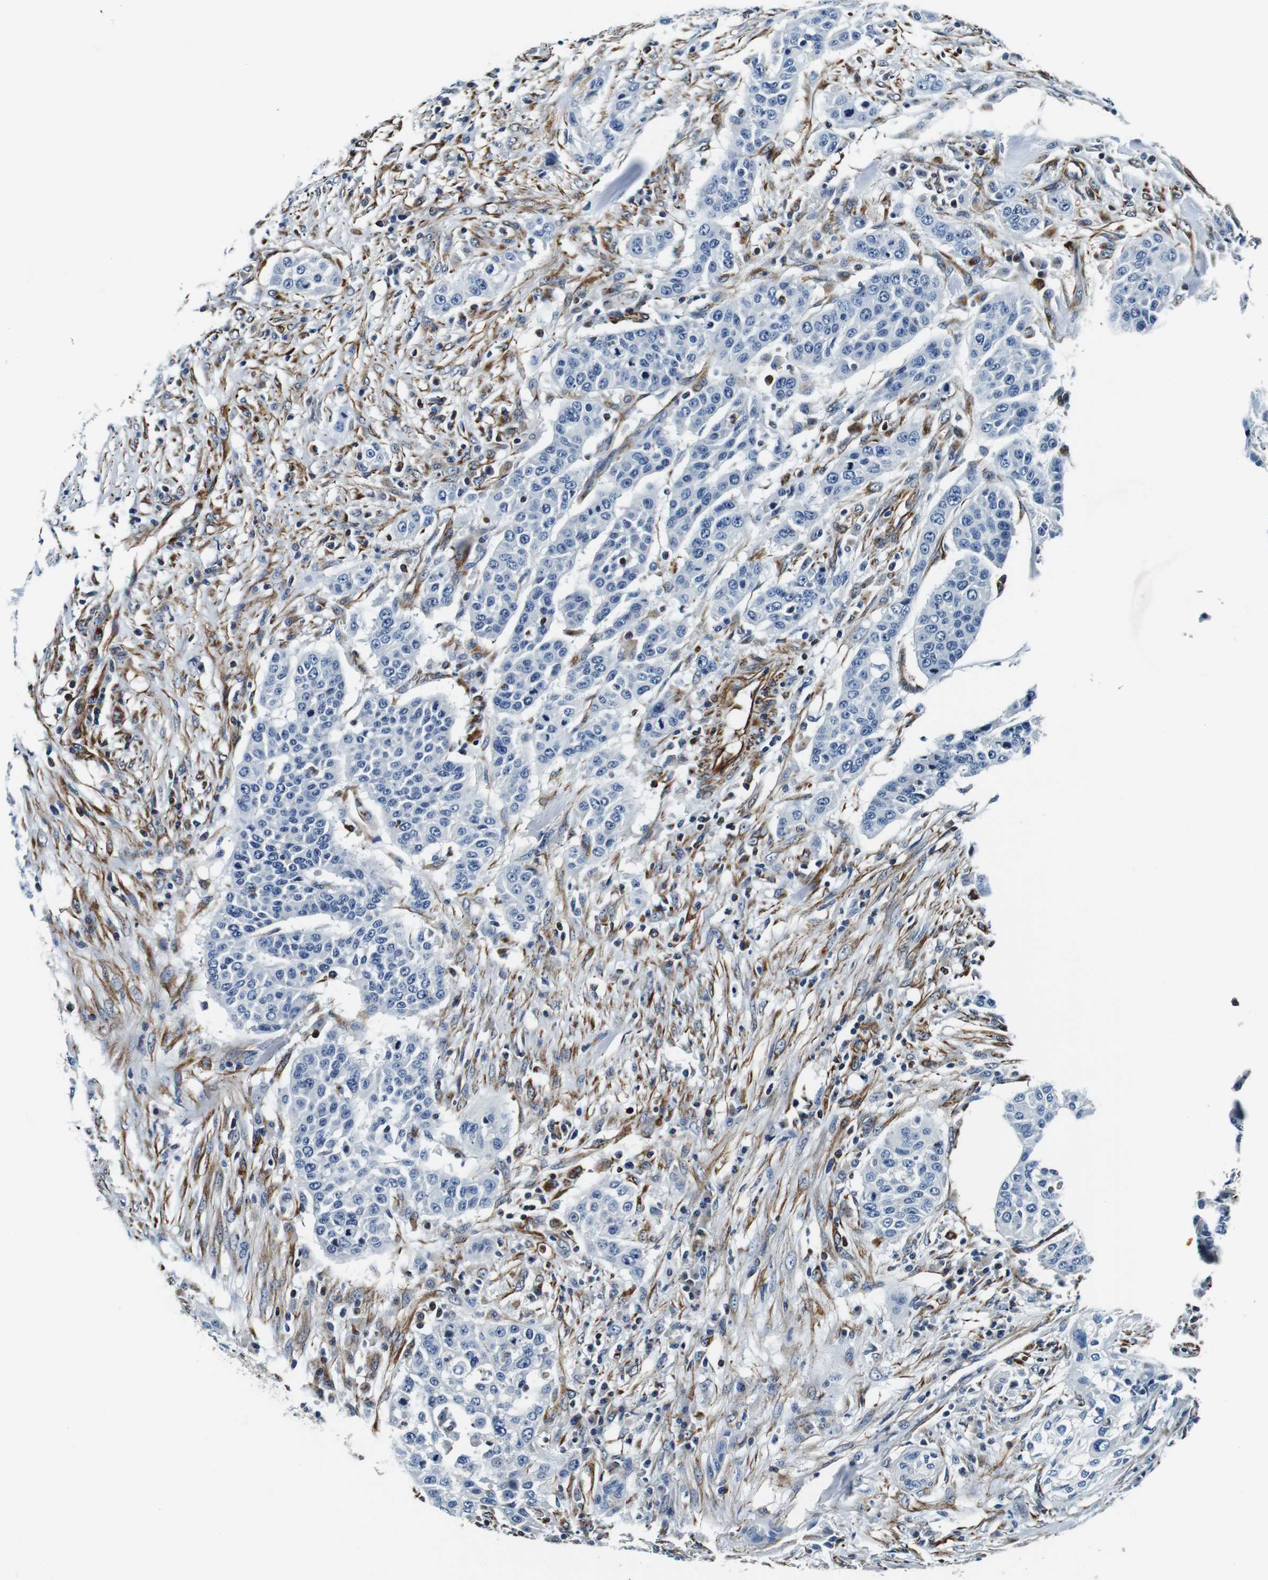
{"staining": {"intensity": "negative", "quantity": "none", "location": "none"}, "tissue": "urothelial cancer", "cell_type": "Tumor cells", "image_type": "cancer", "snomed": [{"axis": "morphology", "description": "Urothelial carcinoma, High grade"}, {"axis": "topography", "description": "Urinary bladder"}], "caption": "High-grade urothelial carcinoma was stained to show a protein in brown. There is no significant positivity in tumor cells.", "gene": "GJE1", "patient": {"sex": "male", "age": 74}}